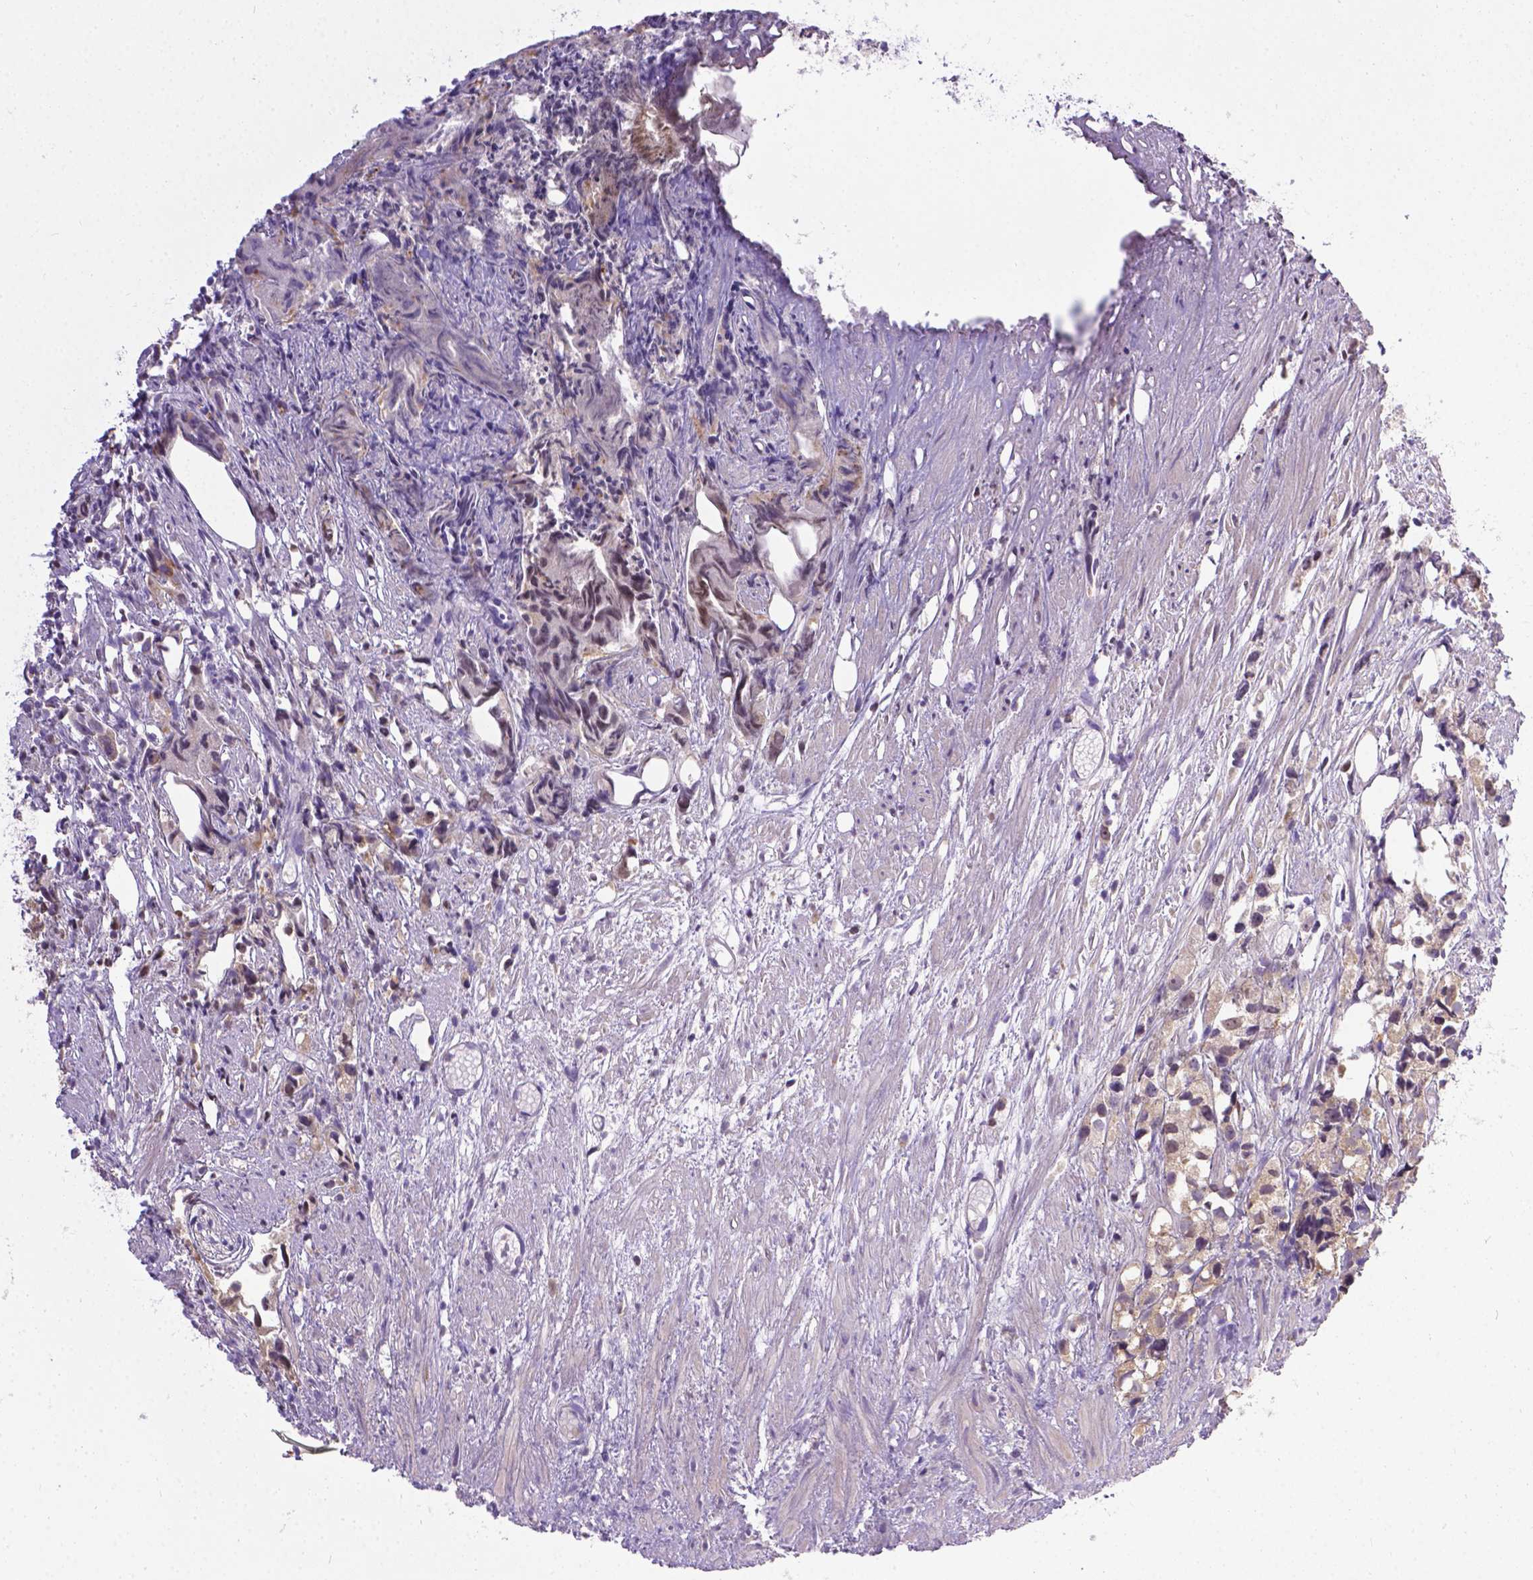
{"staining": {"intensity": "negative", "quantity": "none", "location": "none"}, "tissue": "prostate cancer", "cell_type": "Tumor cells", "image_type": "cancer", "snomed": [{"axis": "morphology", "description": "Adenocarcinoma, High grade"}, {"axis": "topography", "description": "Prostate"}], "caption": "Immunohistochemistry (IHC) micrograph of prostate cancer (high-grade adenocarcinoma) stained for a protein (brown), which reveals no staining in tumor cells. (DAB (3,3'-diaminobenzidine) immunohistochemistry, high magnification).", "gene": "TM4SF18", "patient": {"sex": "male", "age": 68}}